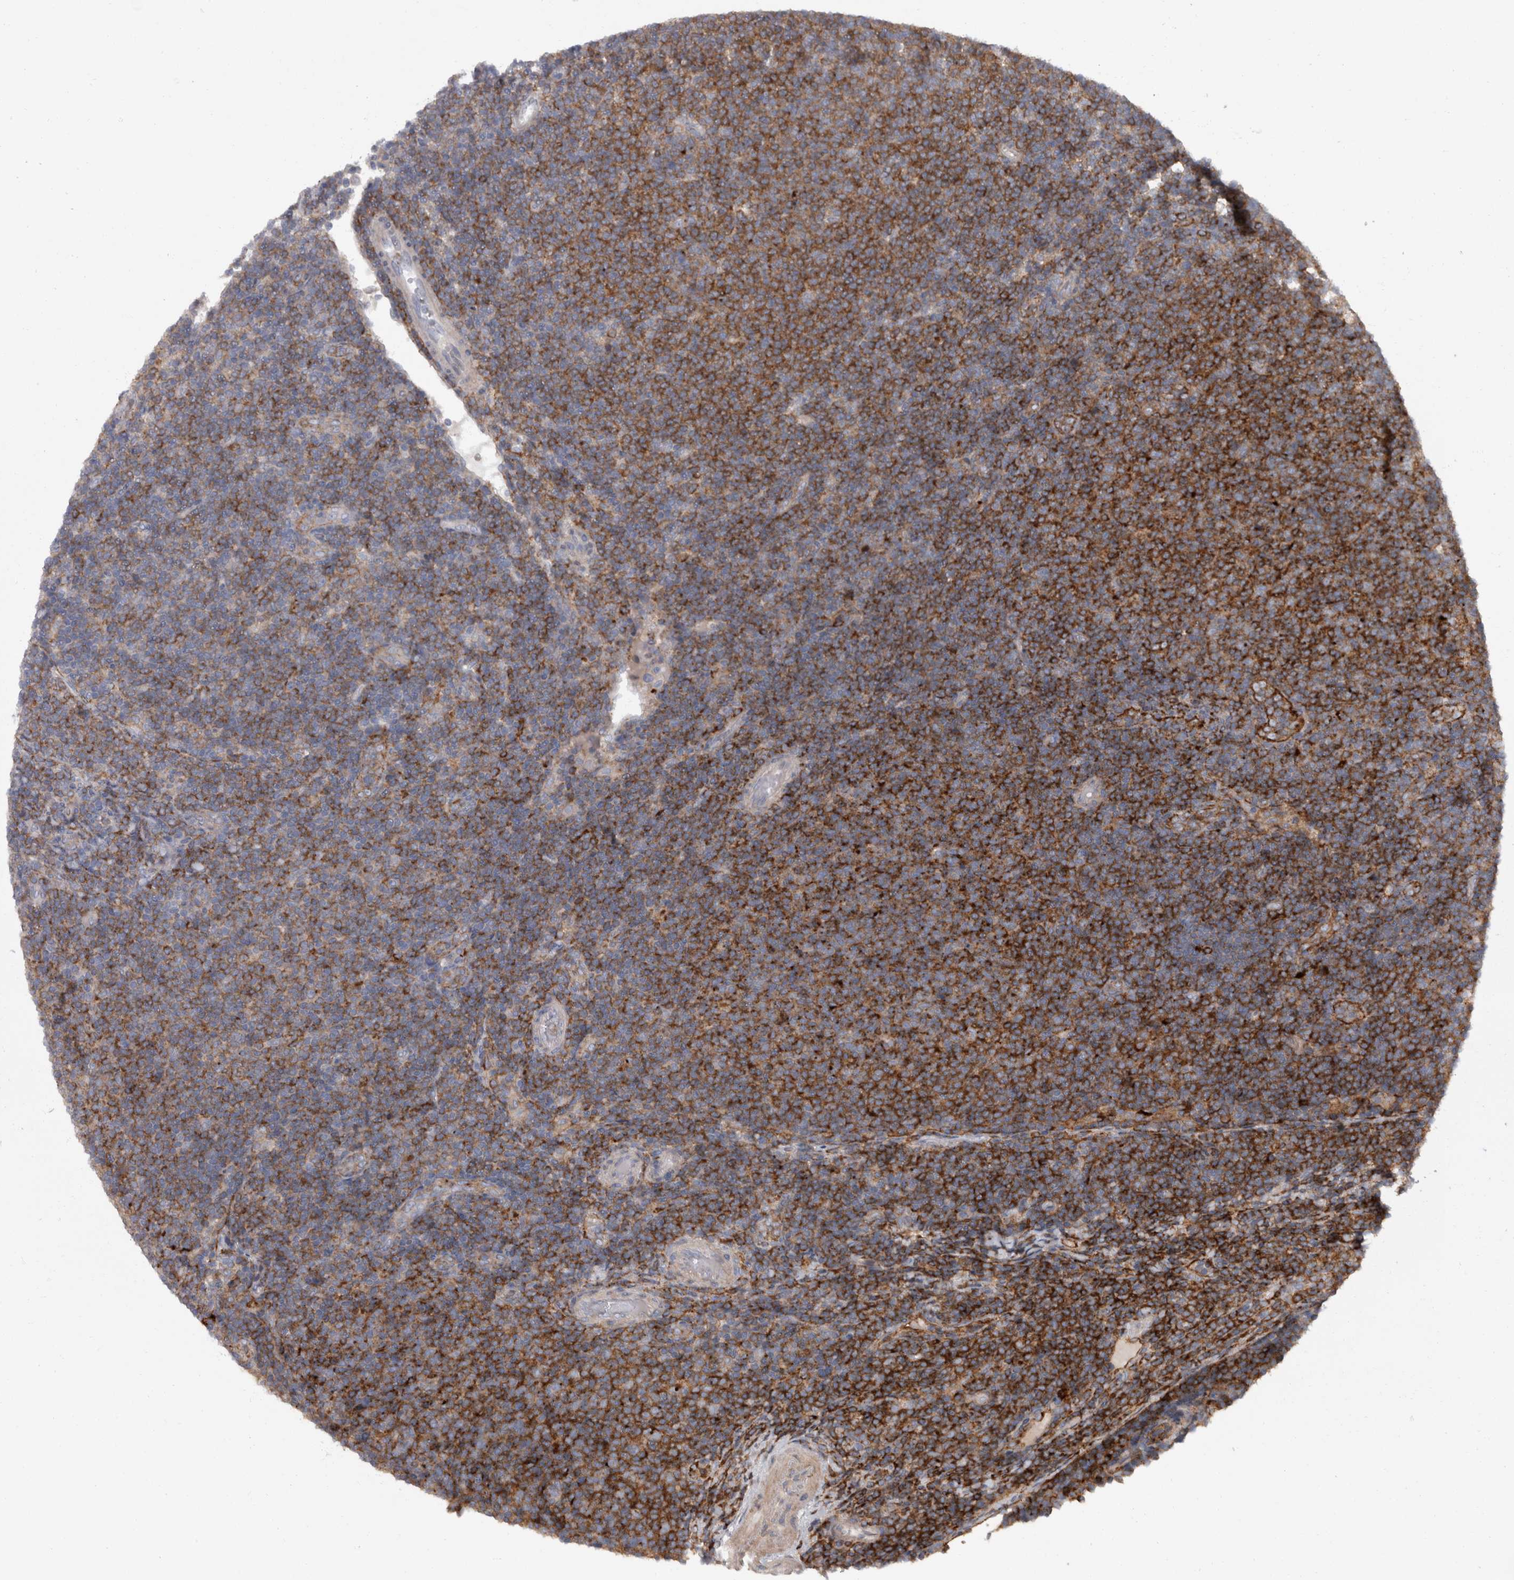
{"staining": {"intensity": "strong", "quantity": "25%-75%", "location": "cytoplasmic/membranous"}, "tissue": "lymphoma", "cell_type": "Tumor cells", "image_type": "cancer", "snomed": [{"axis": "morphology", "description": "Malignant lymphoma, non-Hodgkin's type, Low grade"}, {"axis": "topography", "description": "Lymph node"}], "caption": "Low-grade malignant lymphoma, non-Hodgkin's type stained for a protein (brown) displays strong cytoplasmic/membranous positive positivity in about 25%-75% of tumor cells.", "gene": "CDC42BPG", "patient": {"sex": "male", "age": 66}}